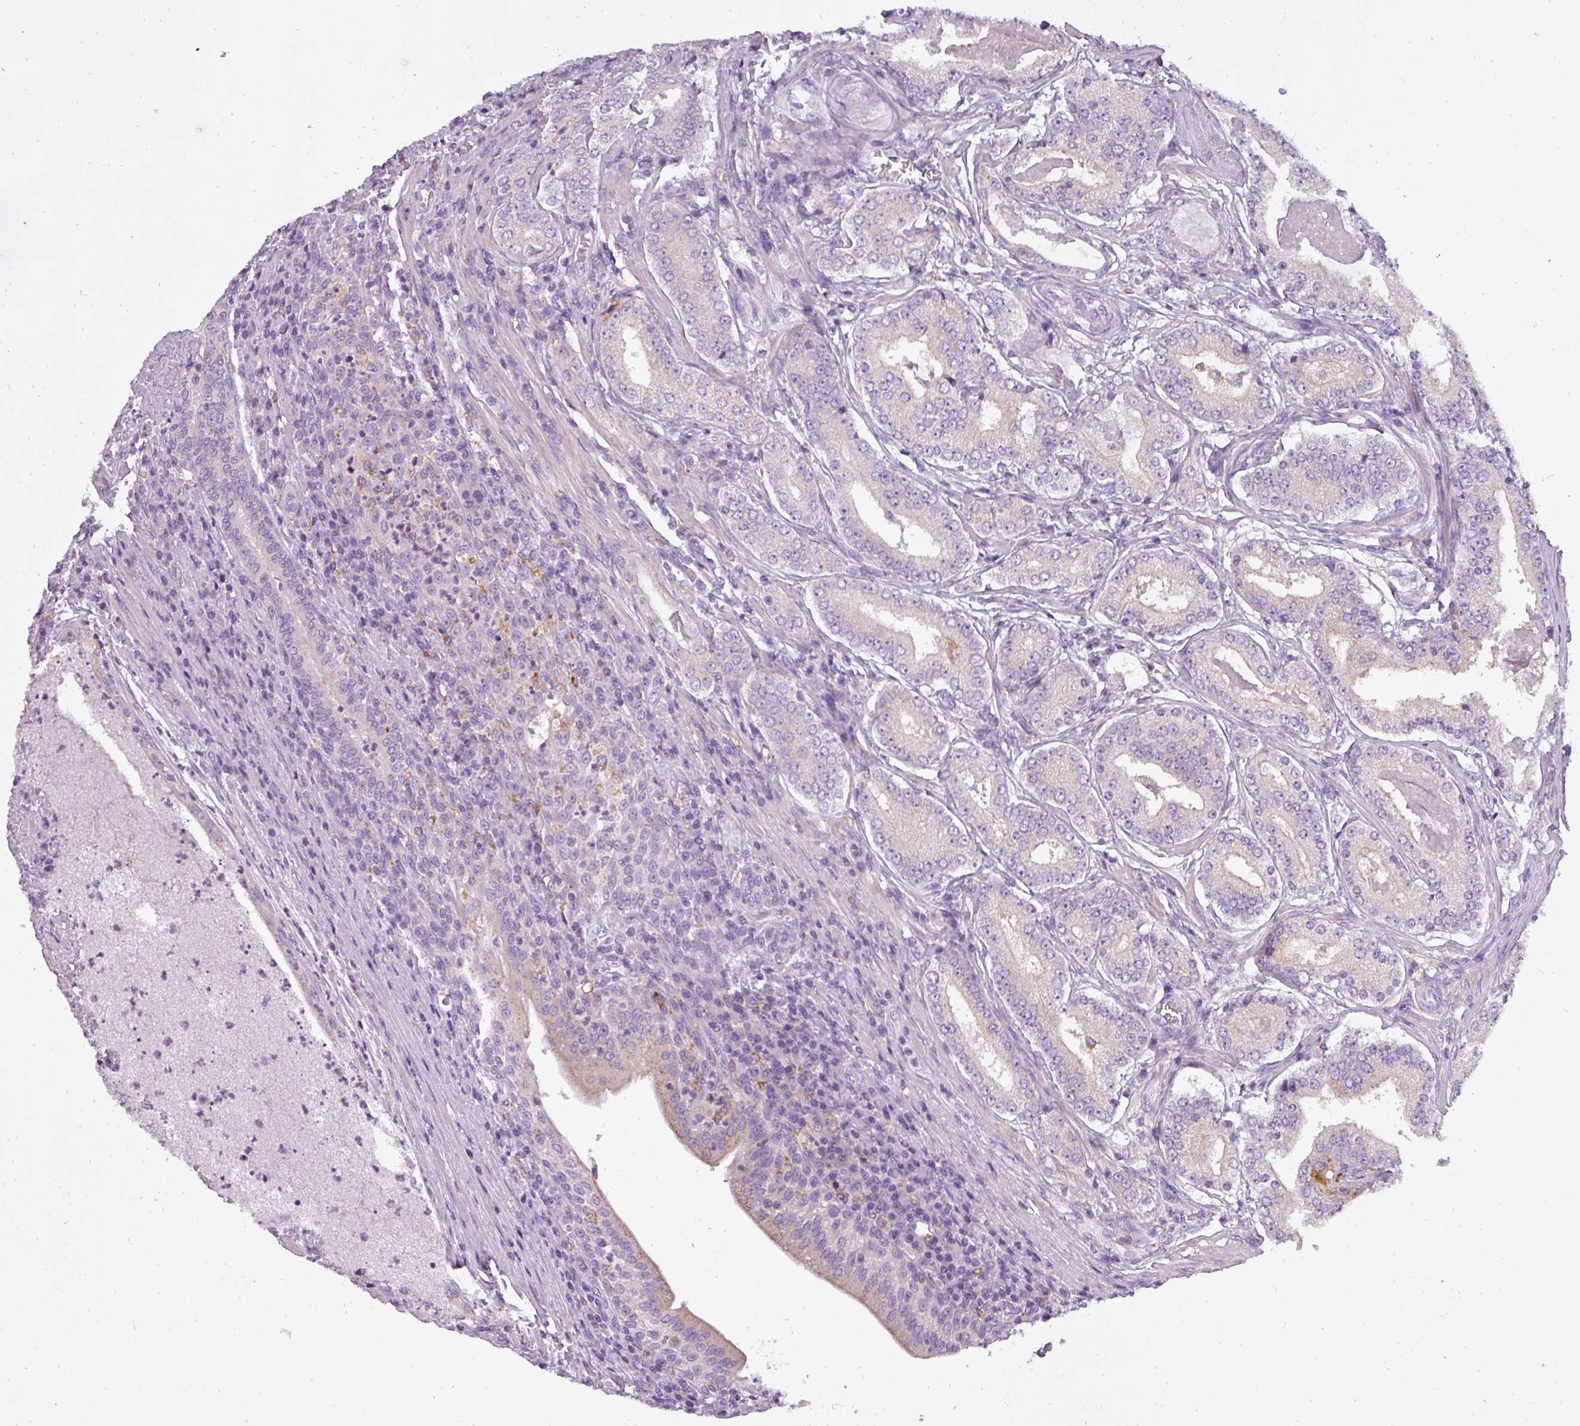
{"staining": {"intensity": "negative", "quantity": "none", "location": "none"}, "tissue": "prostate cancer", "cell_type": "Tumor cells", "image_type": "cancer", "snomed": [{"axis": "morphology", "description": "Adenocarcinoma, Low grade"}, {"axis": "topography", "description": "Prostate"}], "caption": "Prostate cancer (low-grade adenocarcinoma) was stained to show a protein in brown. There is no significant expression in tumor cells.", "gene": "ATP6V1D", "patient": {"sex": "male", "age": 68}}